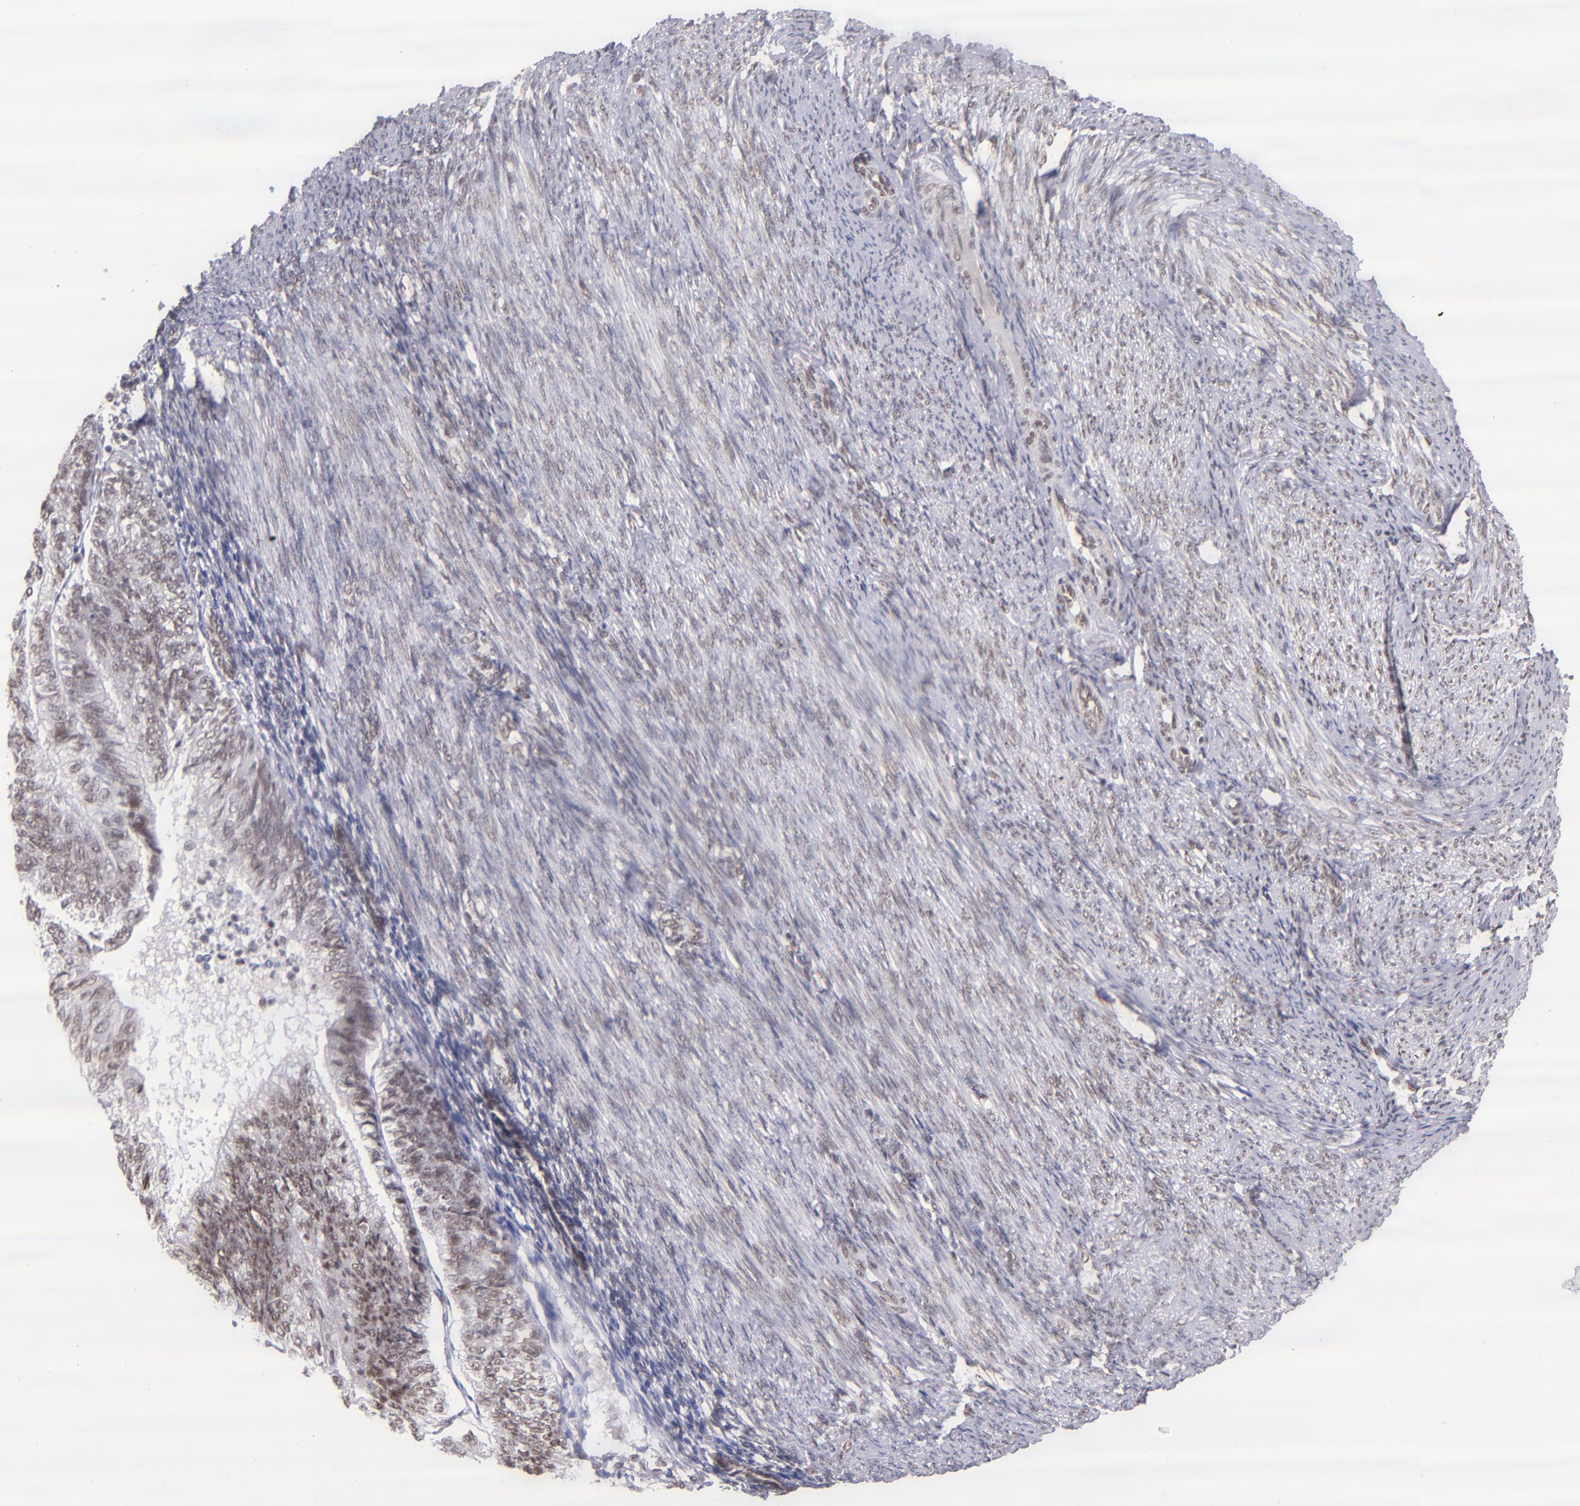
{"staining": {"intensity": "weak", "quantity": ">75%", "location": "nuclear"}, "tissue": "endometrial cancer", "cell_type": "Tumor cells", "image_type": "cancer", "snomed": [{"axis": "morphology", "description": "Adenocarcinoma, NOS"}, {"axis": "topography", "description": "Endometrium"}], "caption": "Tumor cells show low levels of weak nuclear expression in approximately >75% of cells in human endometrial adenocarcinoma. The staining was performed using DAB to visualize the protein expression in brown, while the nuclei were stained in blue with hematoxylin (Magnification: 20x).", "gene": "ZNF148", "patient": {"sex": "female", "age": 55}}